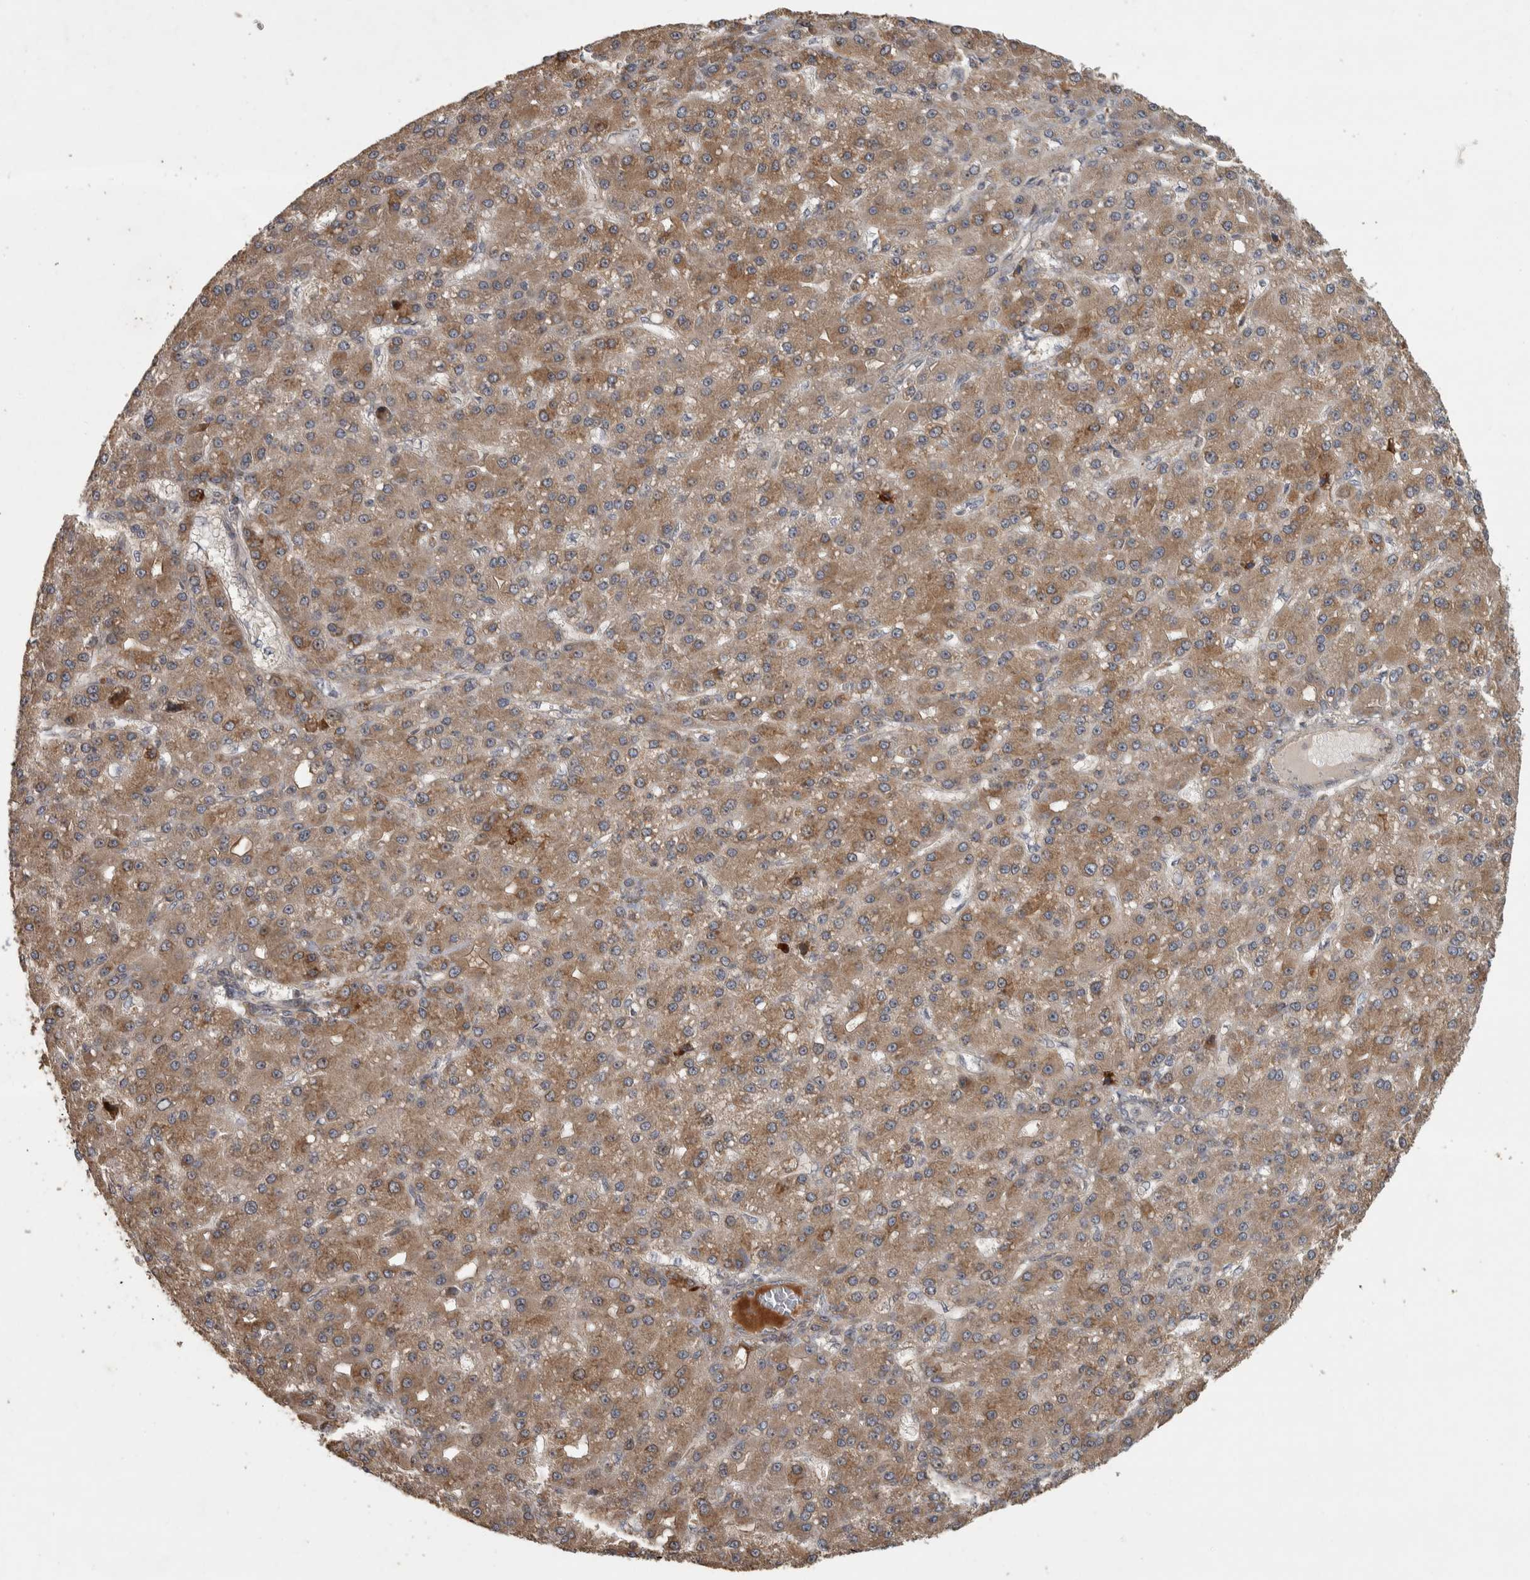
{"staining": {"intensity": "moderate", "quantity": ">75%", "location": "cytoplasmic/membranous"}, "tissue": "liver cancer", "cell_type": "Tumor cells", "image_type": "cancer", "snomed": [{"axis": "morphology", "description": "Carcinoma, Hepatocellular, NOS"}, {"axis": "topography", "description": "Liver"}], "caption": "There is medium levels of moderate cytoplasmic/membranous positivity in tumor cells of liver hepatocellular carcinoma, as demonstrated by immunohistochemical staining (brown color).", "gene": "ERAL1", "patient": {"sex": "male", "age": 67}}